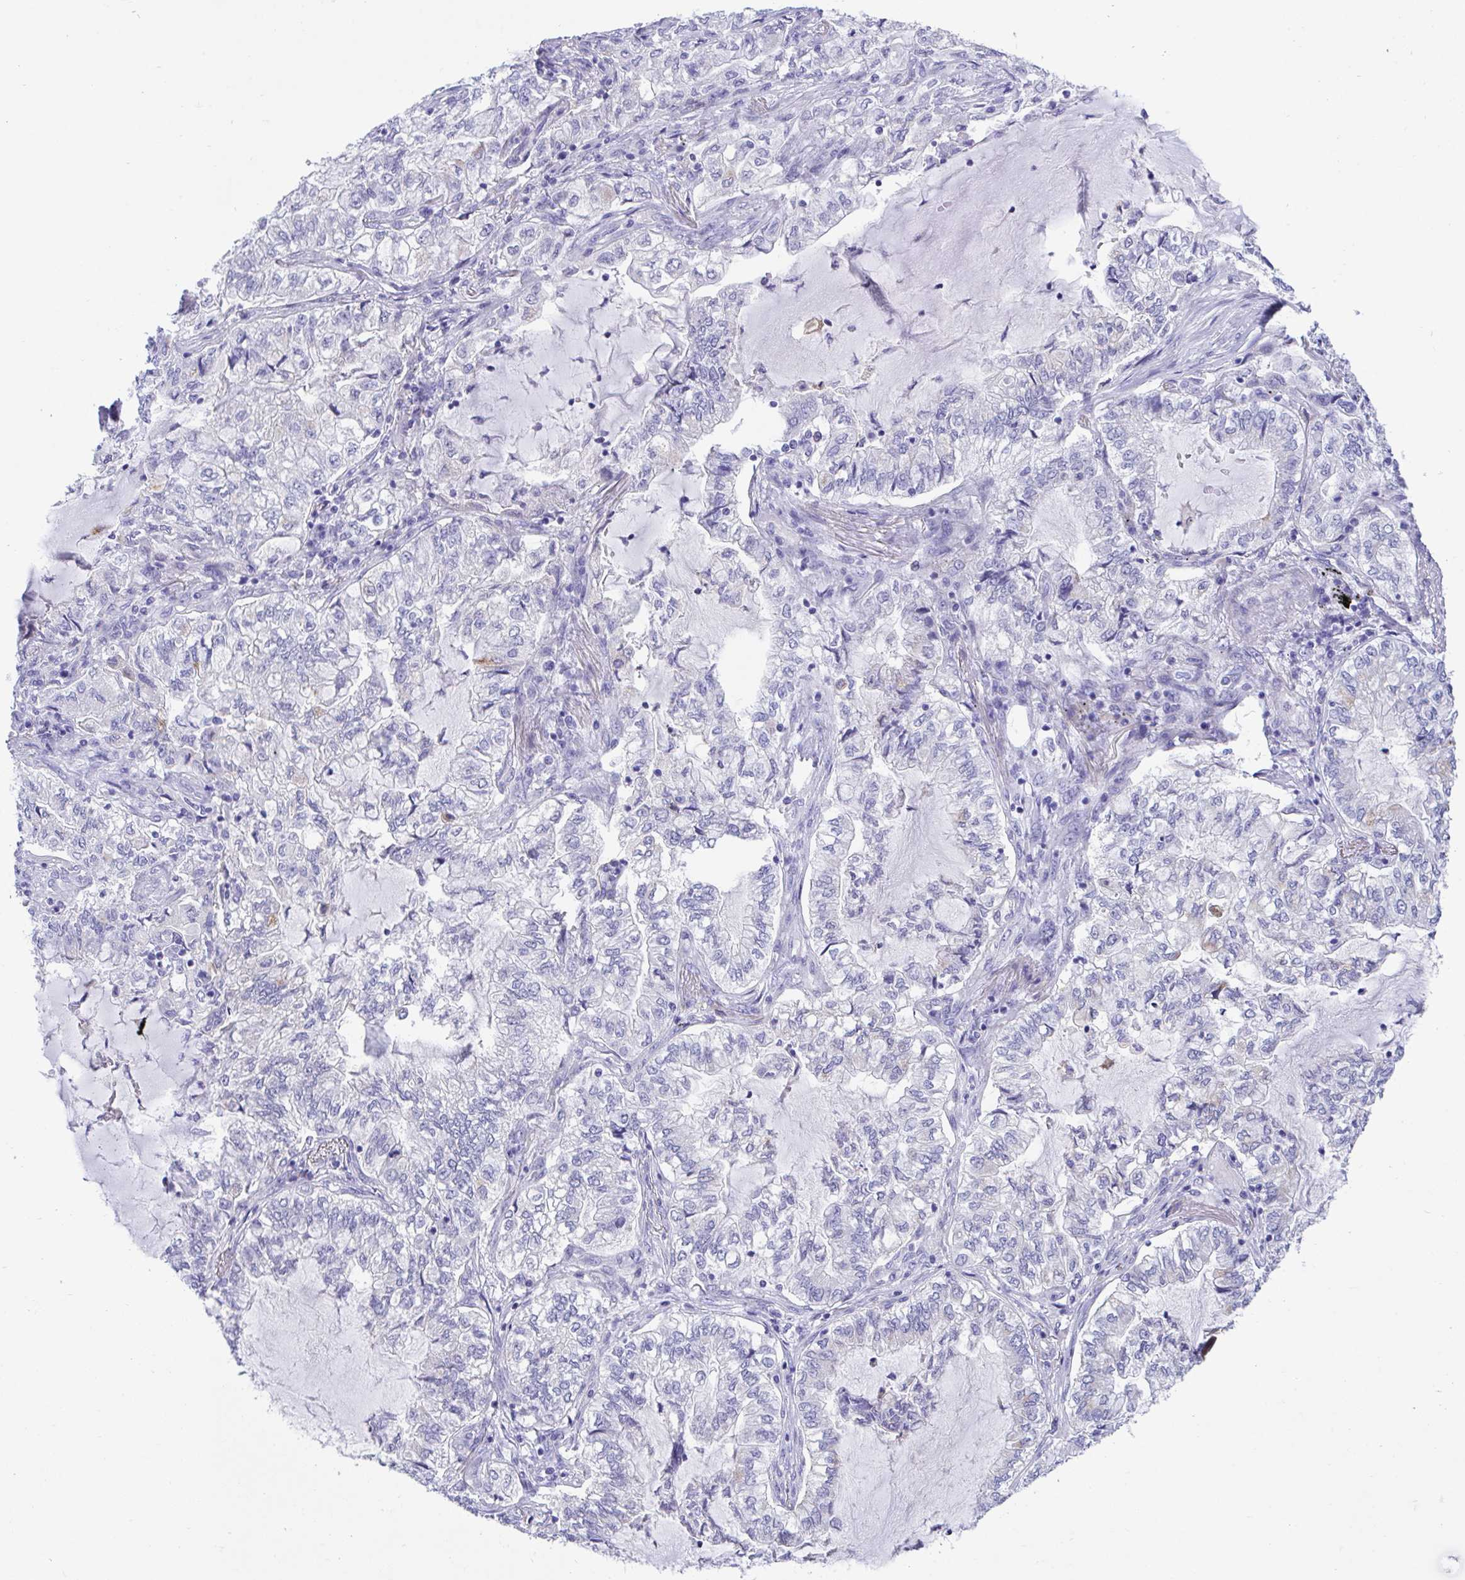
{"staining": {"intensity": "weak", "quantity": "<25%", "location": "cytoplasmic/membranous"}, "tissue": "lung cancer", "cell_type": "Tumor cells", "image_type": "cancer", "snomed": [{"axis": "morphology", "description": "Adenocarcinoma, NOS"}, {"axis": "topography", "description": "Lymph node"}, {"axis": "topography", "description": "Lung"}], "caption": "Tumor cells are negative for protein expression in human lung cancer.", "gene": "TMEM106B", "patient": {"sex": "male", "age": 66}}